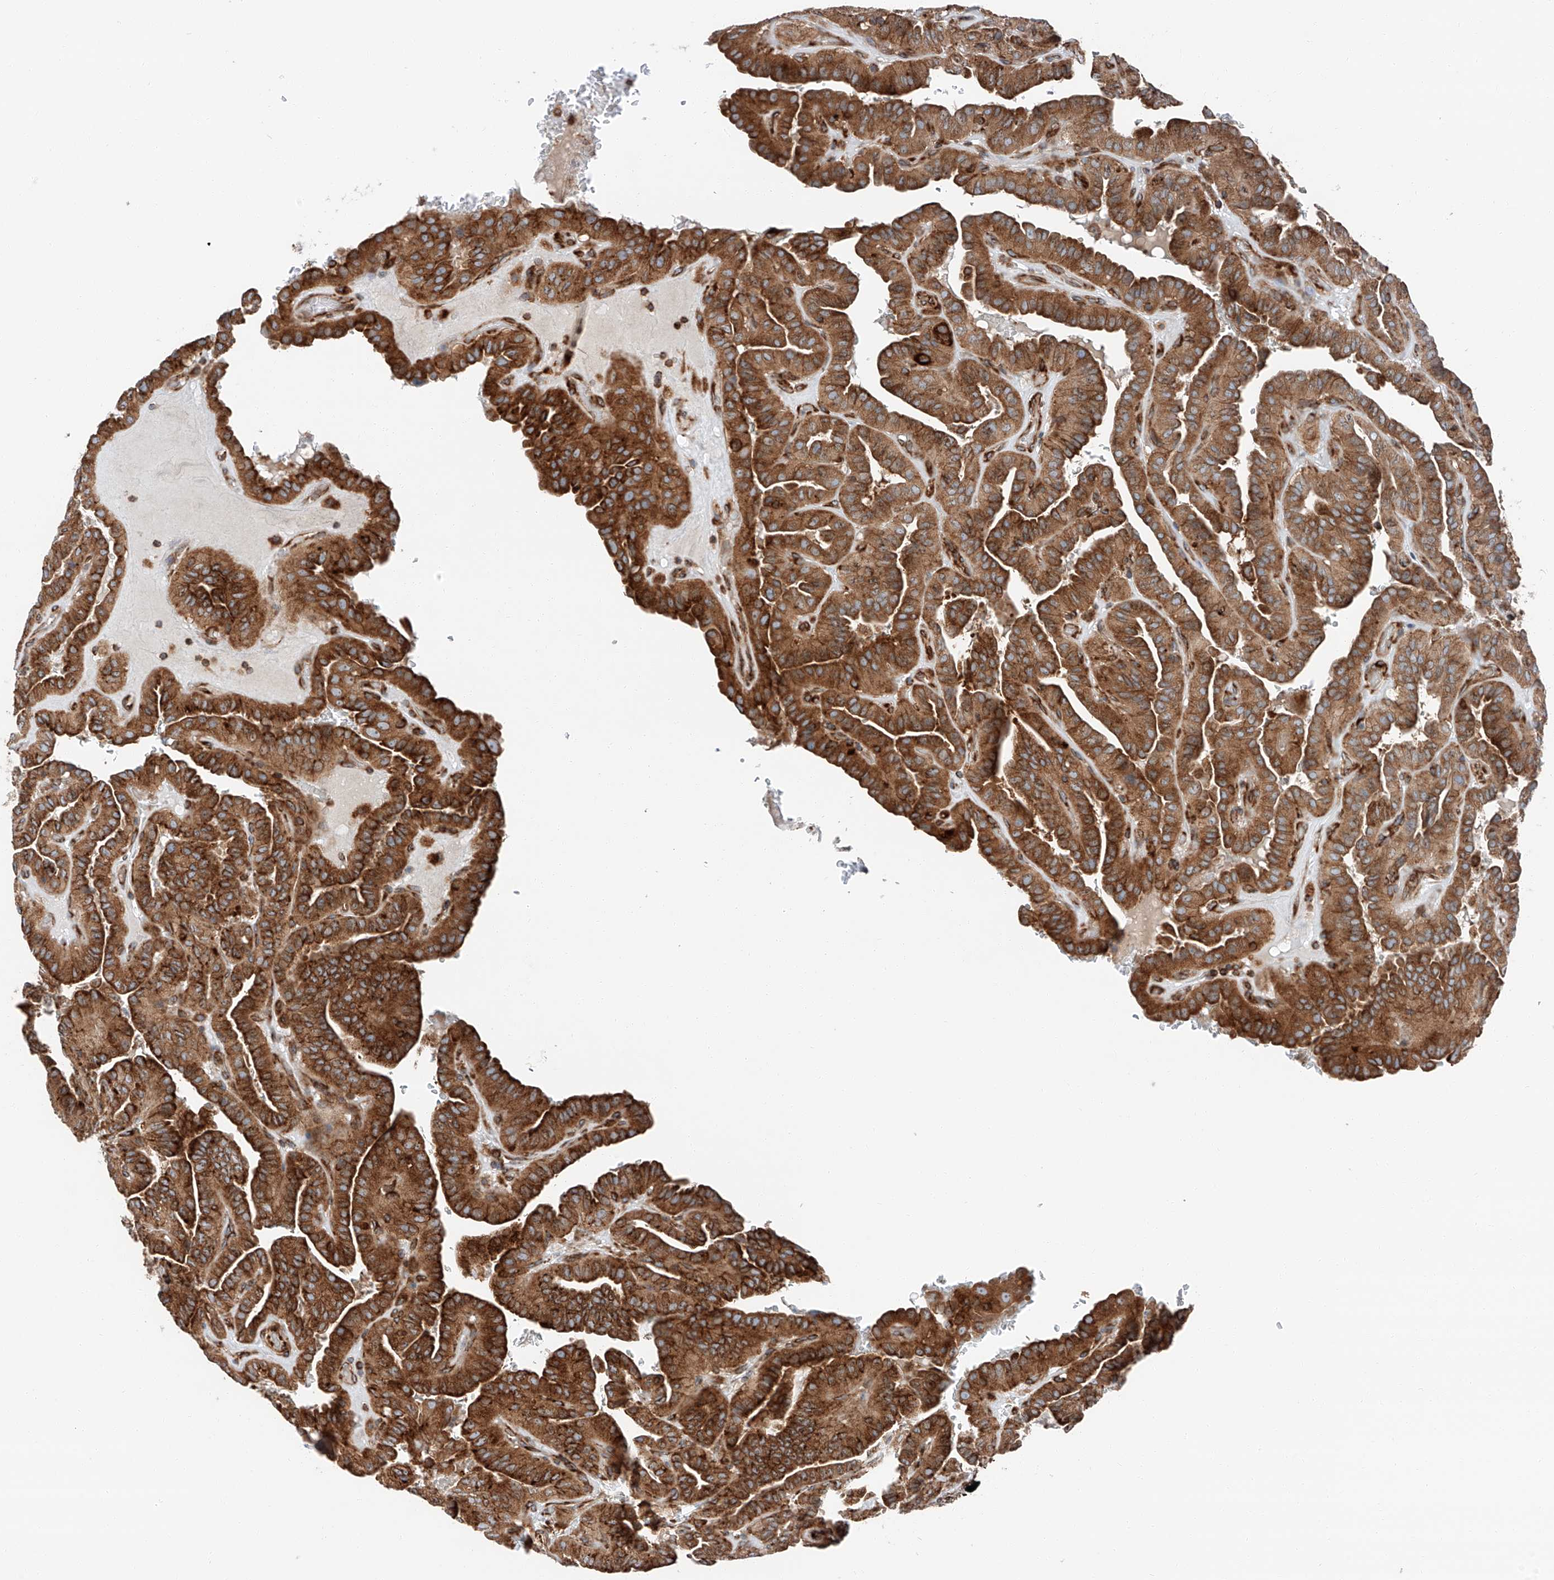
{"staining": {"intensity": "moderate", "quantity": ">75%", "location": "cytoplasmic/membranous"}, "tissue": "thyroid cancer", "cell_type": "Tumor cells", "image_type": "cancer", "snomed": [{"axis": "morphology", "description": "Papillary adenocarcinoma, NOS"}, {"axis": "topography", "description": "Thyroid gland"}], "caption": "Moderate cytoplasmic/membranous expression is seen in about >75% of tumor cells in thyroid cancer (papillary adenocarcinoma). Ihc stains the protein in brown and the nuclei are stained blue.", "gene": "ZC3H15", "patient": {"sex": "male", "age": 77}}